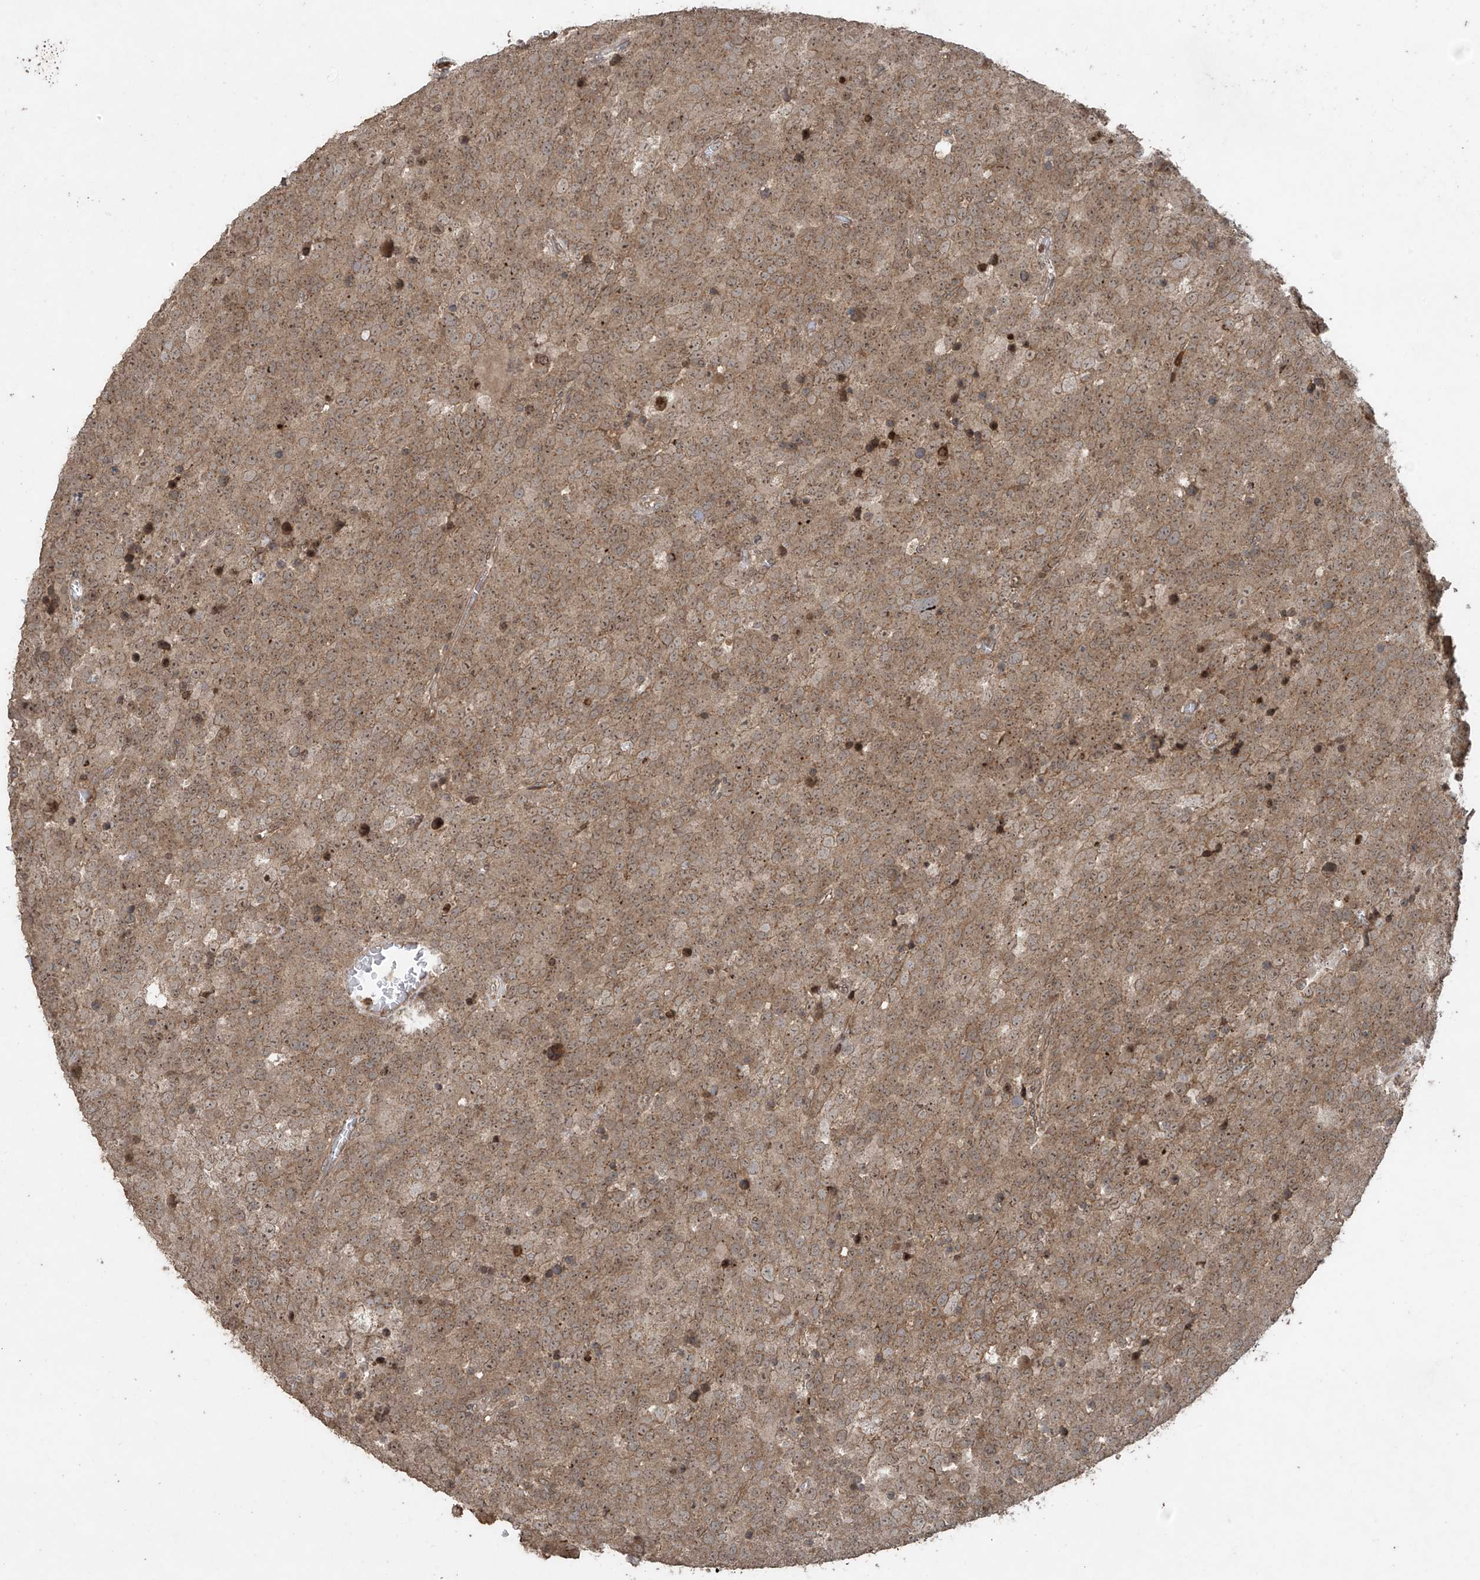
{"staining": {"intensity": "moderate", "quantity": ">75%", "location": "cytoplasmic/membranous"}, "tissue": "testis cancer", "cell_type": "Tumor cells", "image_type": "cancer", "snomed": [{"axis": "morphology", "description": "Seminoma, NOS"}, {"axis": "topography", "description": "Testis"}], "caption": "IHC (DAB (3,3'-diaminobenzidine)) staining of testis cancer (seminoma) exhibits moderate cytoplasmic/membranous protein staining in approximately >75% of tumor cells. The protein is stained brown, and the nuclei are stained in blue (DAB (3,3'-diaminobenzidine) IHC with brightfield microscopy, high magnification).", "gene": "PGPEP1", "patient": {"sex": "male", "age": 71}}